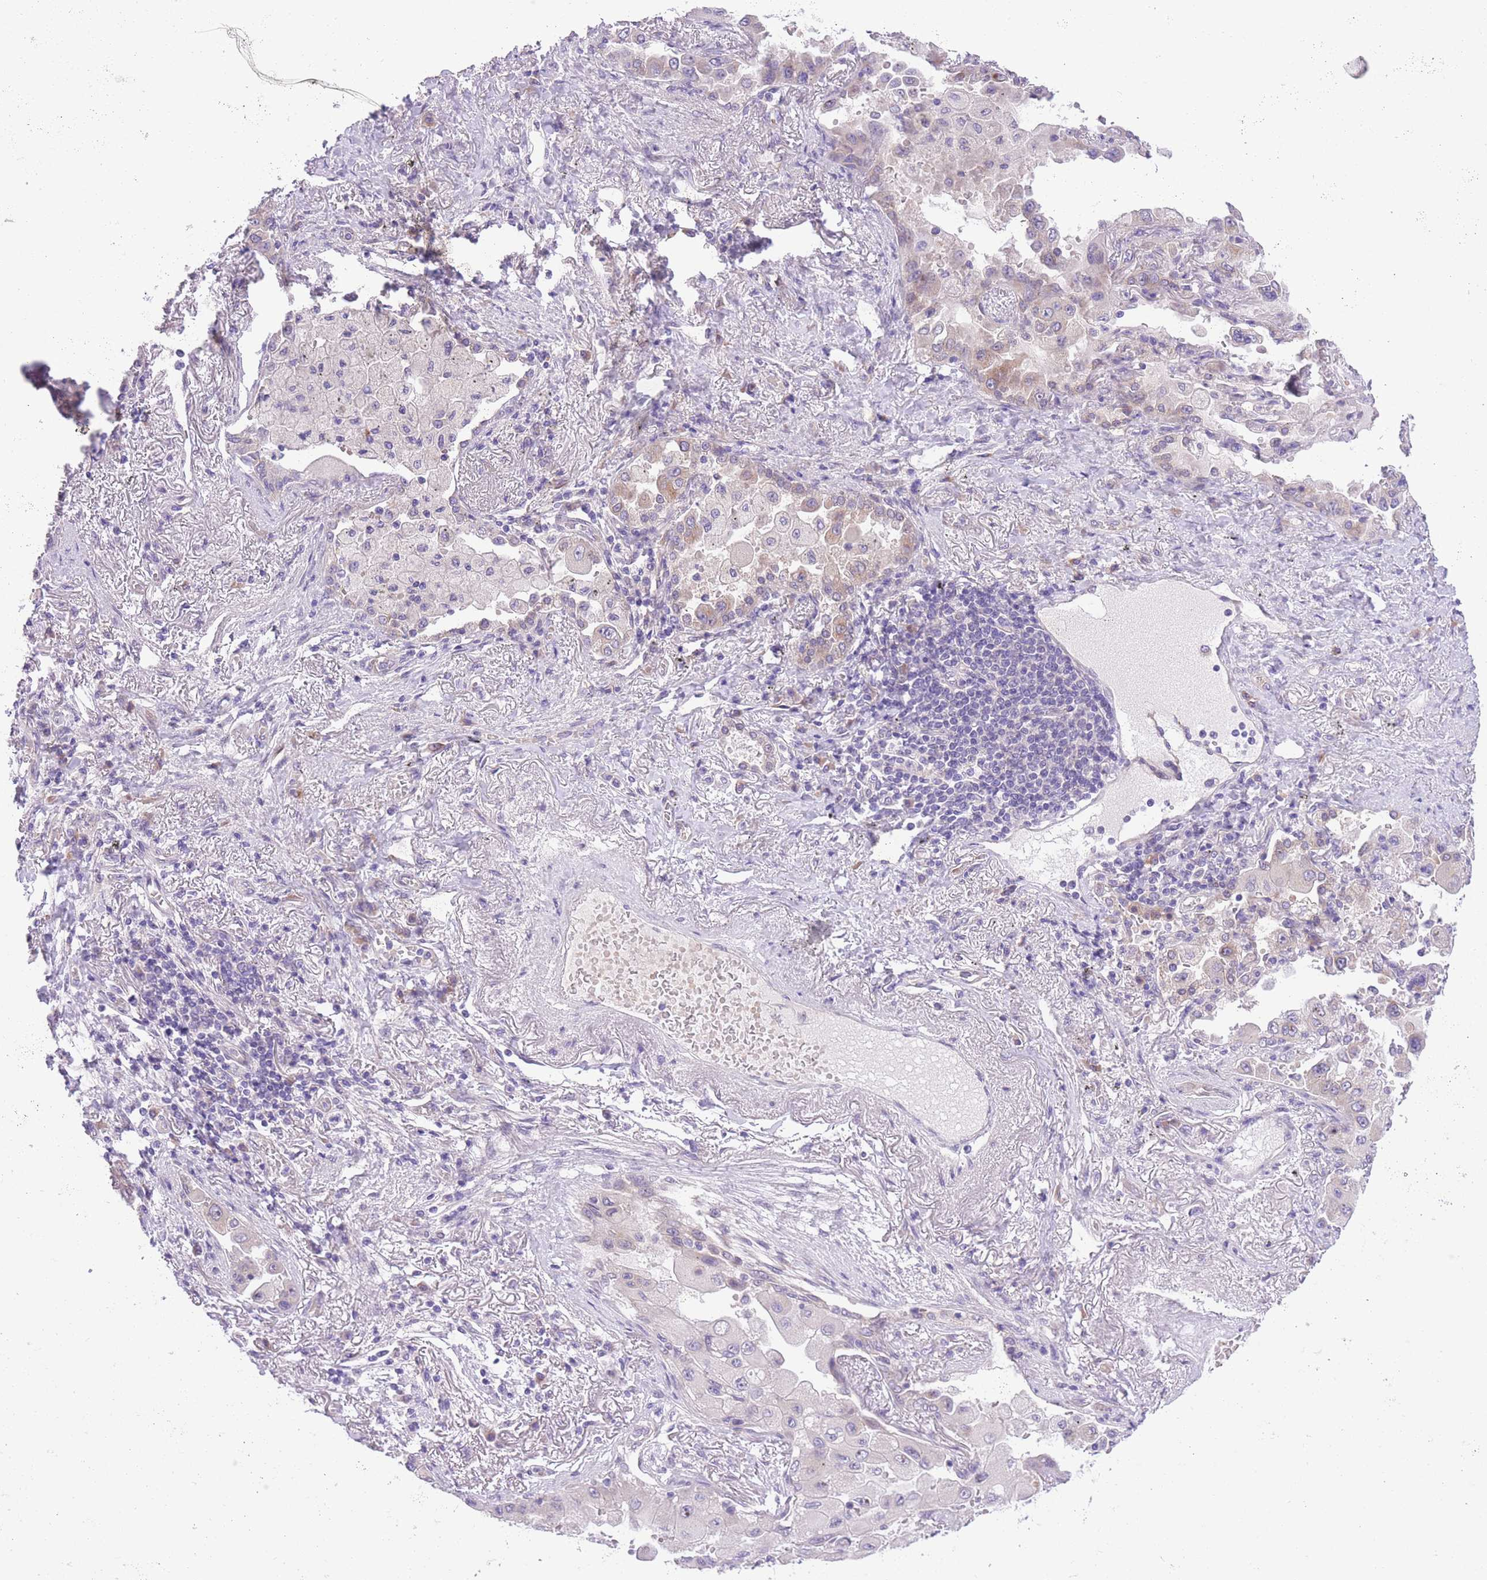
{"staining": {"intensity": "weak", "quantity": "25%-75%", "location": "cytoplasmic/membranous"}, "tissue": "lung cancer", "cell_type": "Tumor cells", "image_type": "cancer", "snomed": [{"axis": "morphology", "description": "Squamous cell carcinoma, NOS"}, {"axis": "topography", "description": "Lung"}], "caption": "Lung cancer (squamous cell carcinoma) stained with a brown dye demonstrates weak cytoplasmic/membranous positive staining in approximately 25%-75% of tumor cells.", "gene": "WWOX", "patient": {"sex": "male", "age": 74}}